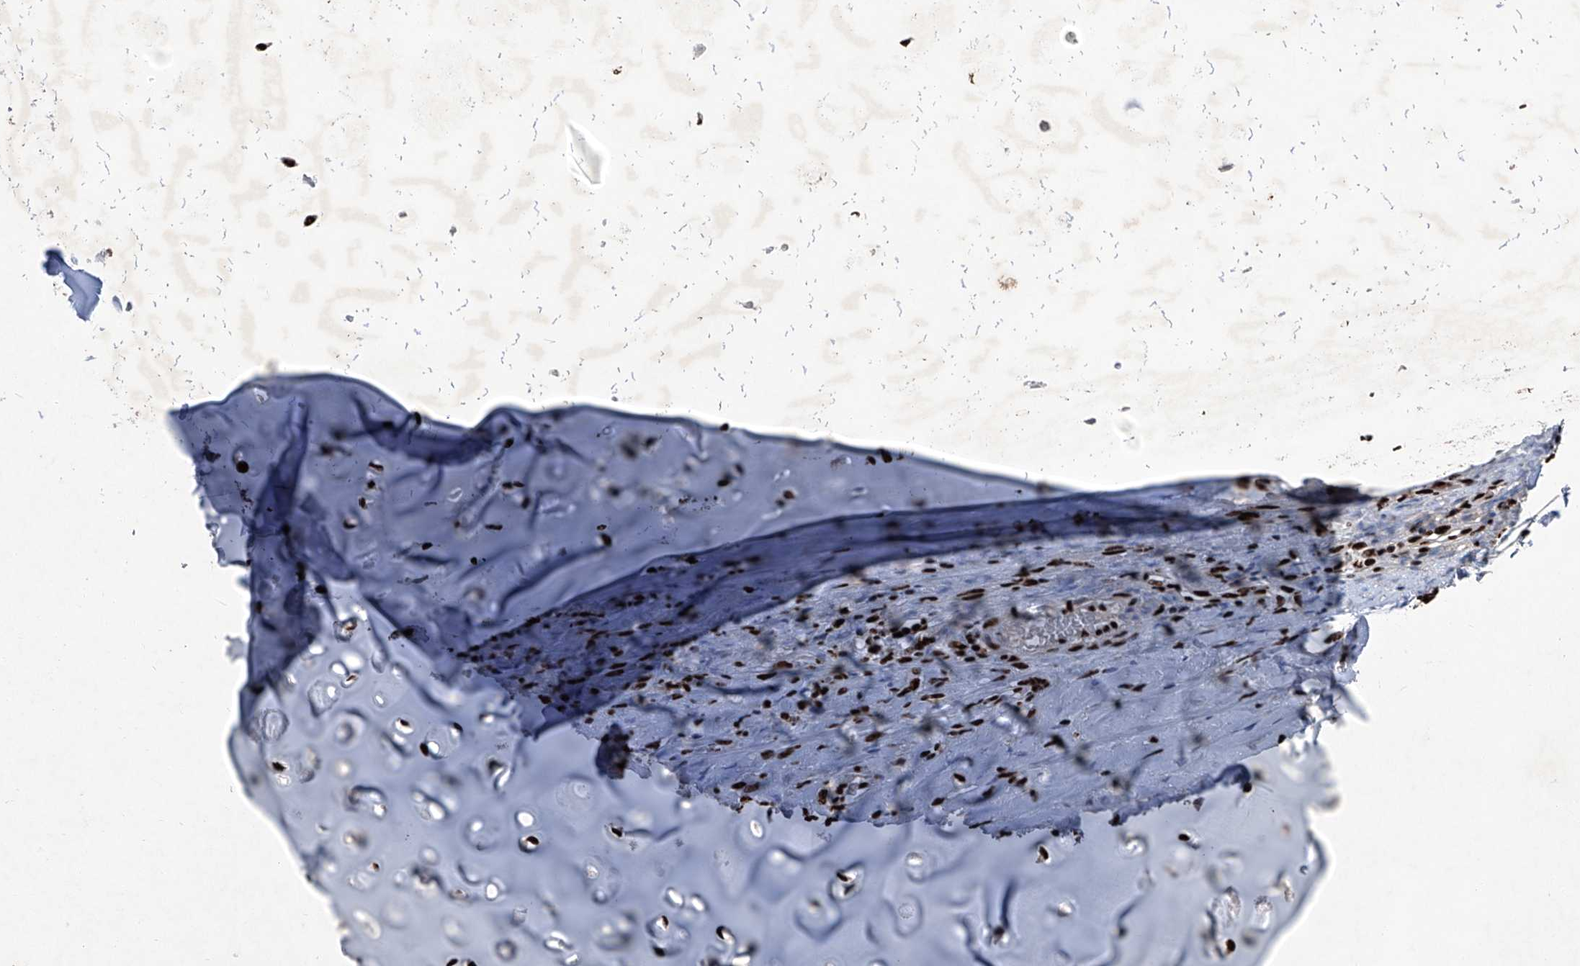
{"staining": {"intensity": "strong", "quantity": ">75%", "location": "nuclear"}, "tissue": "soft tissue", "cell_type": "Chondrocytes", "image_type": "normal", "snomed": [{"axis": "morphology", "description": "Normal tissue, NOS"}, {"axis": "morphology", "description": "Basal cell carcinoma"}, {"axis": "topography", "description": "Cartilage tissue"}, {"axis": "topography", "description": "Nasopharynx"}, {"axis": "topography", "description": "Oral tissue"}], "caption": "Immunohistochemical staining of unremarkable human soft tissue shows strong nuclear protein staining in about >75% of chondrocytes. (DAB (3,3'-diaminobenzidine) = brown stain, brightfield microscopy at high magnification).", "gene": "DDX39B", "patient": {"sex": "female", "age": 77}}